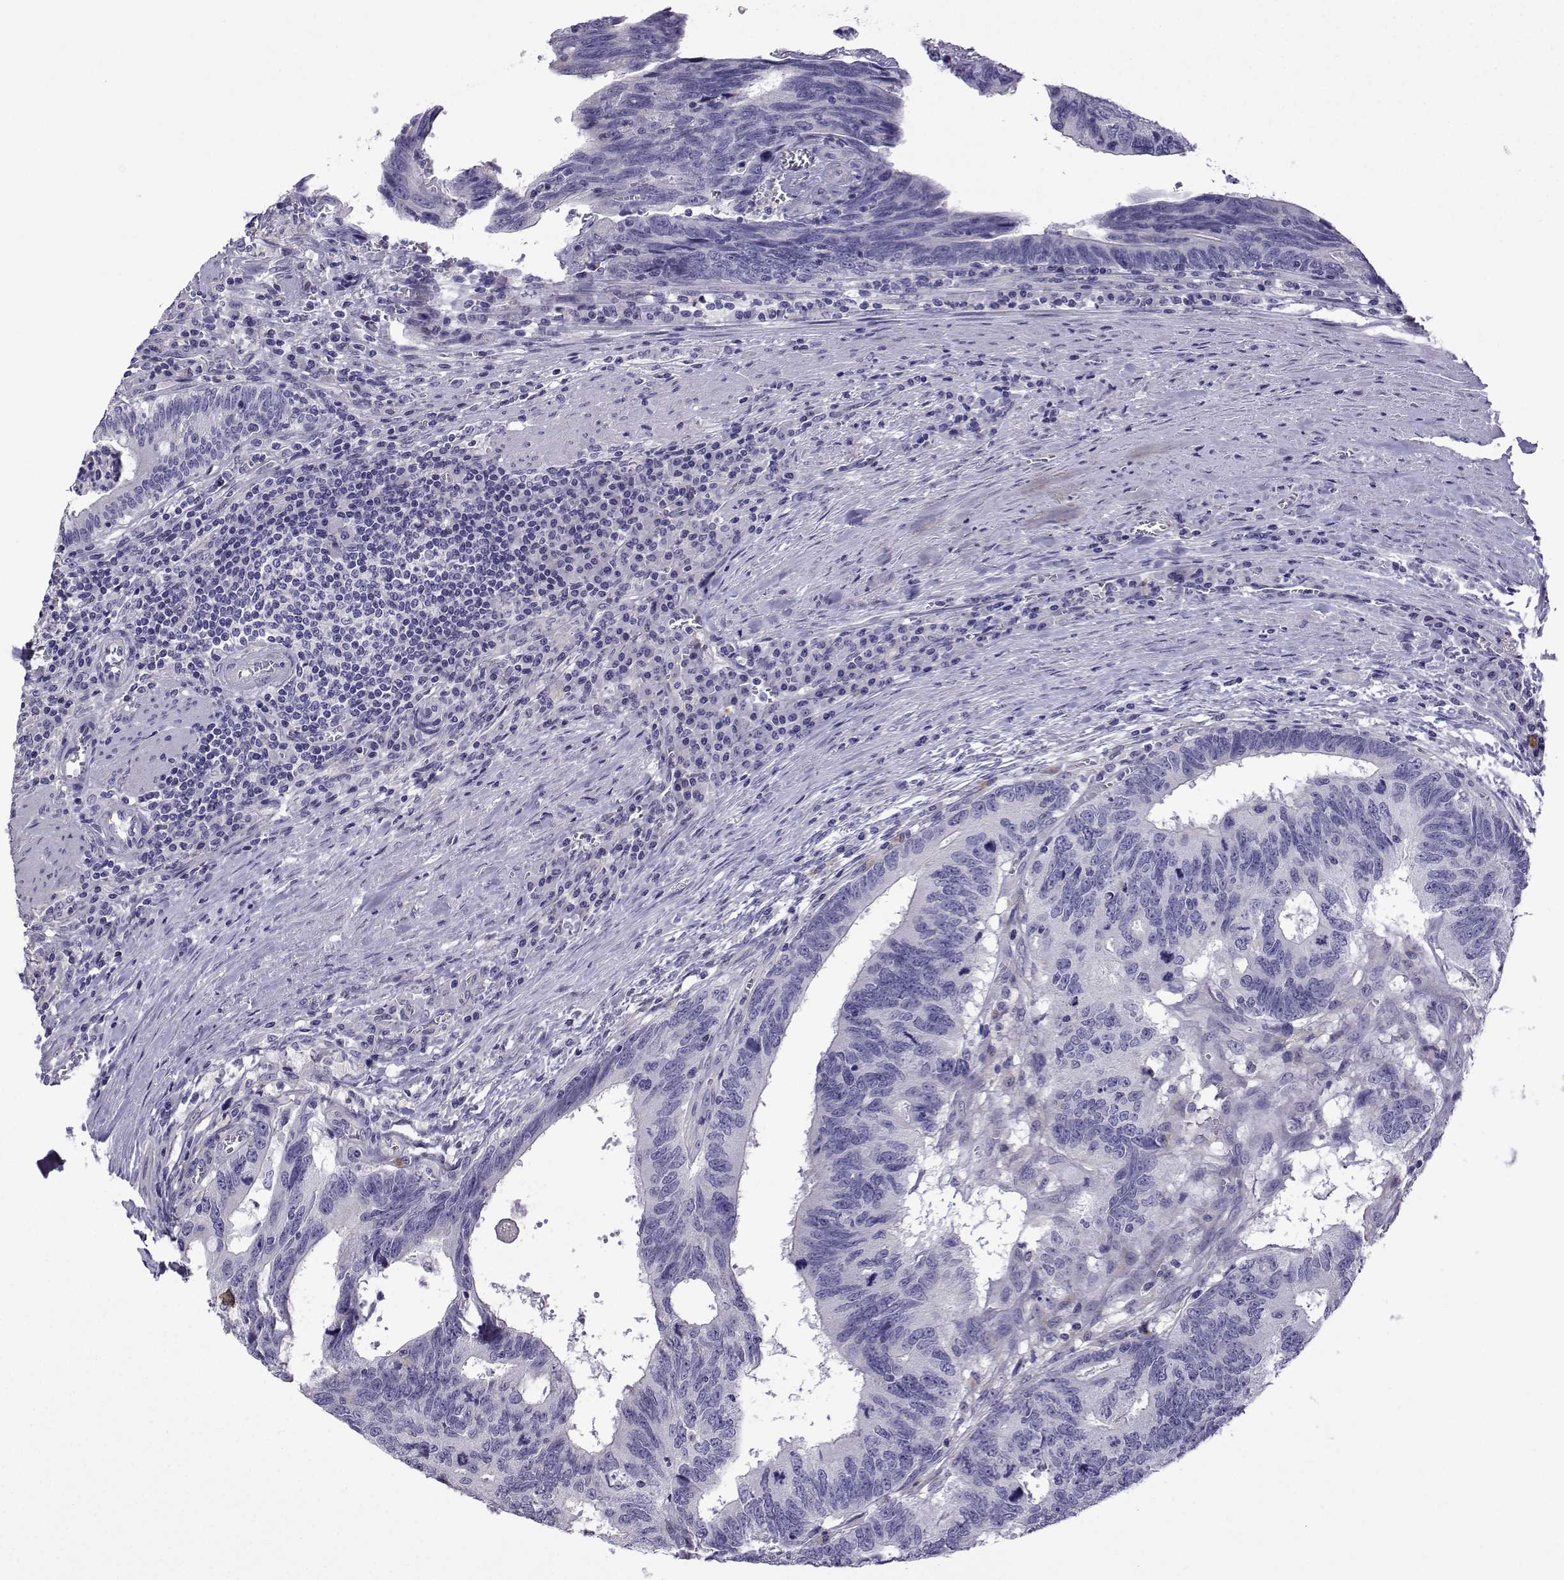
{"staining": {"intensity": "negative", "quantity": "none", "location": "none"}, "tissue": "colorectal cancer", "cell_type": "Tumor cells", "image_type": "cancer", "snomed": [{"axis": "morphology", "description": "Adenocarcinoma, NOS"}, {"axis": "topography", "description": "Colon"}], "caption": "High power microscopy micrograph of an IHC image of colorectal cancer, revealing no significant expression in tumor cells.", "gene": "CFAP70", "patient": {"sex": "female", "age": 77}}